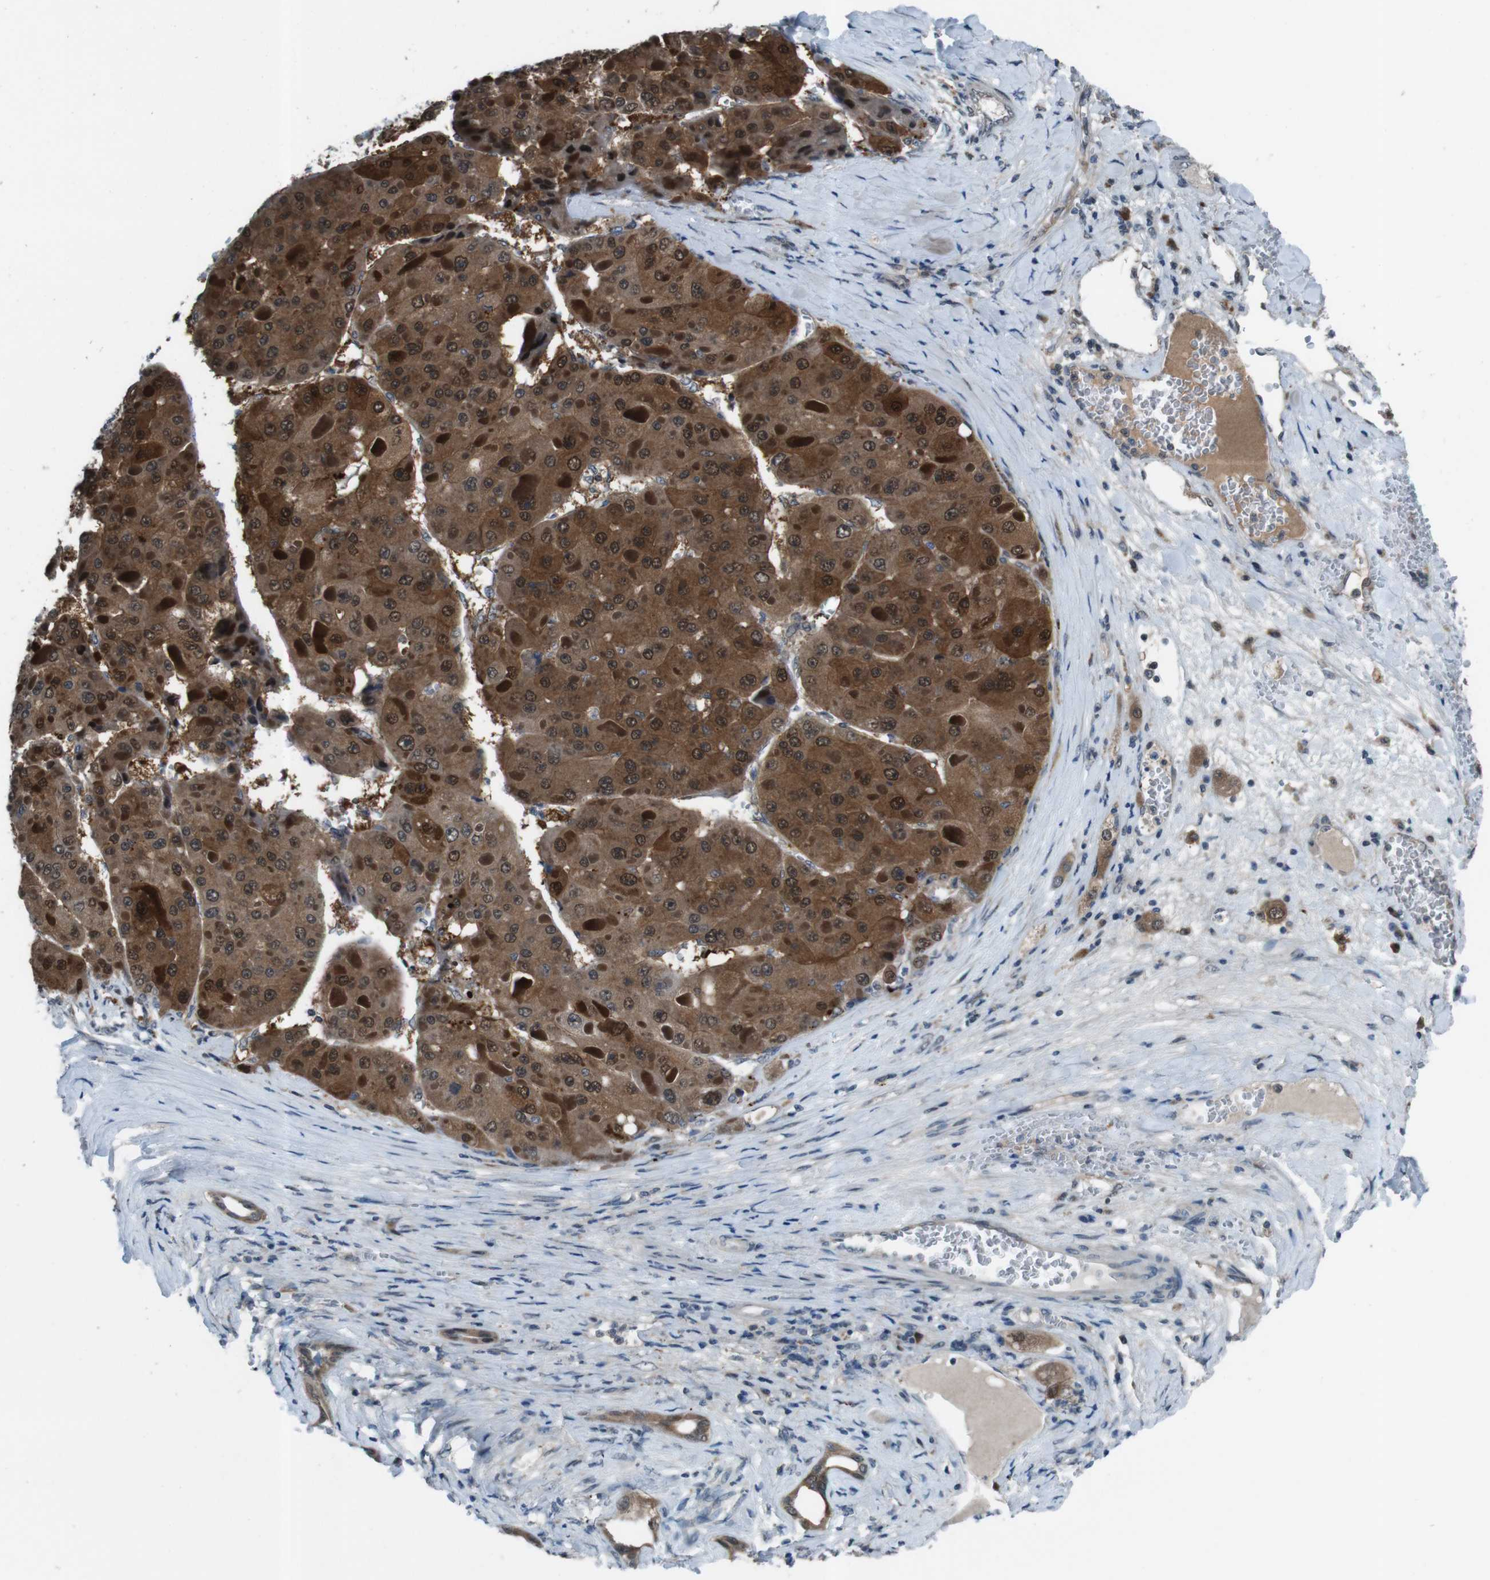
{"staining": {"intensity": "strong", "quantity": ">75%", "location": "cytoplasmic/membranous,nuclear"}, "tissue": "liver cancer", "cell_type": "Tumor cells", "image_type": "cancer", "snomed": [{"axis": "morphology", "description": "Carcinoma, Hepatocellular, NOS"}, {"axis": "topography", "description": "Liver"}], "caption": "This image reveals liver hepatocellular carcinoma stained with immunohistochemistry to label a protein in brown. The cytoplasmic/membranous and nuclear of tumor cells show strong positivity for the protein. Nuclei are counter-stained blue.", "gene": "LRP5", "patient": {"sex": "female", "age": 73}}